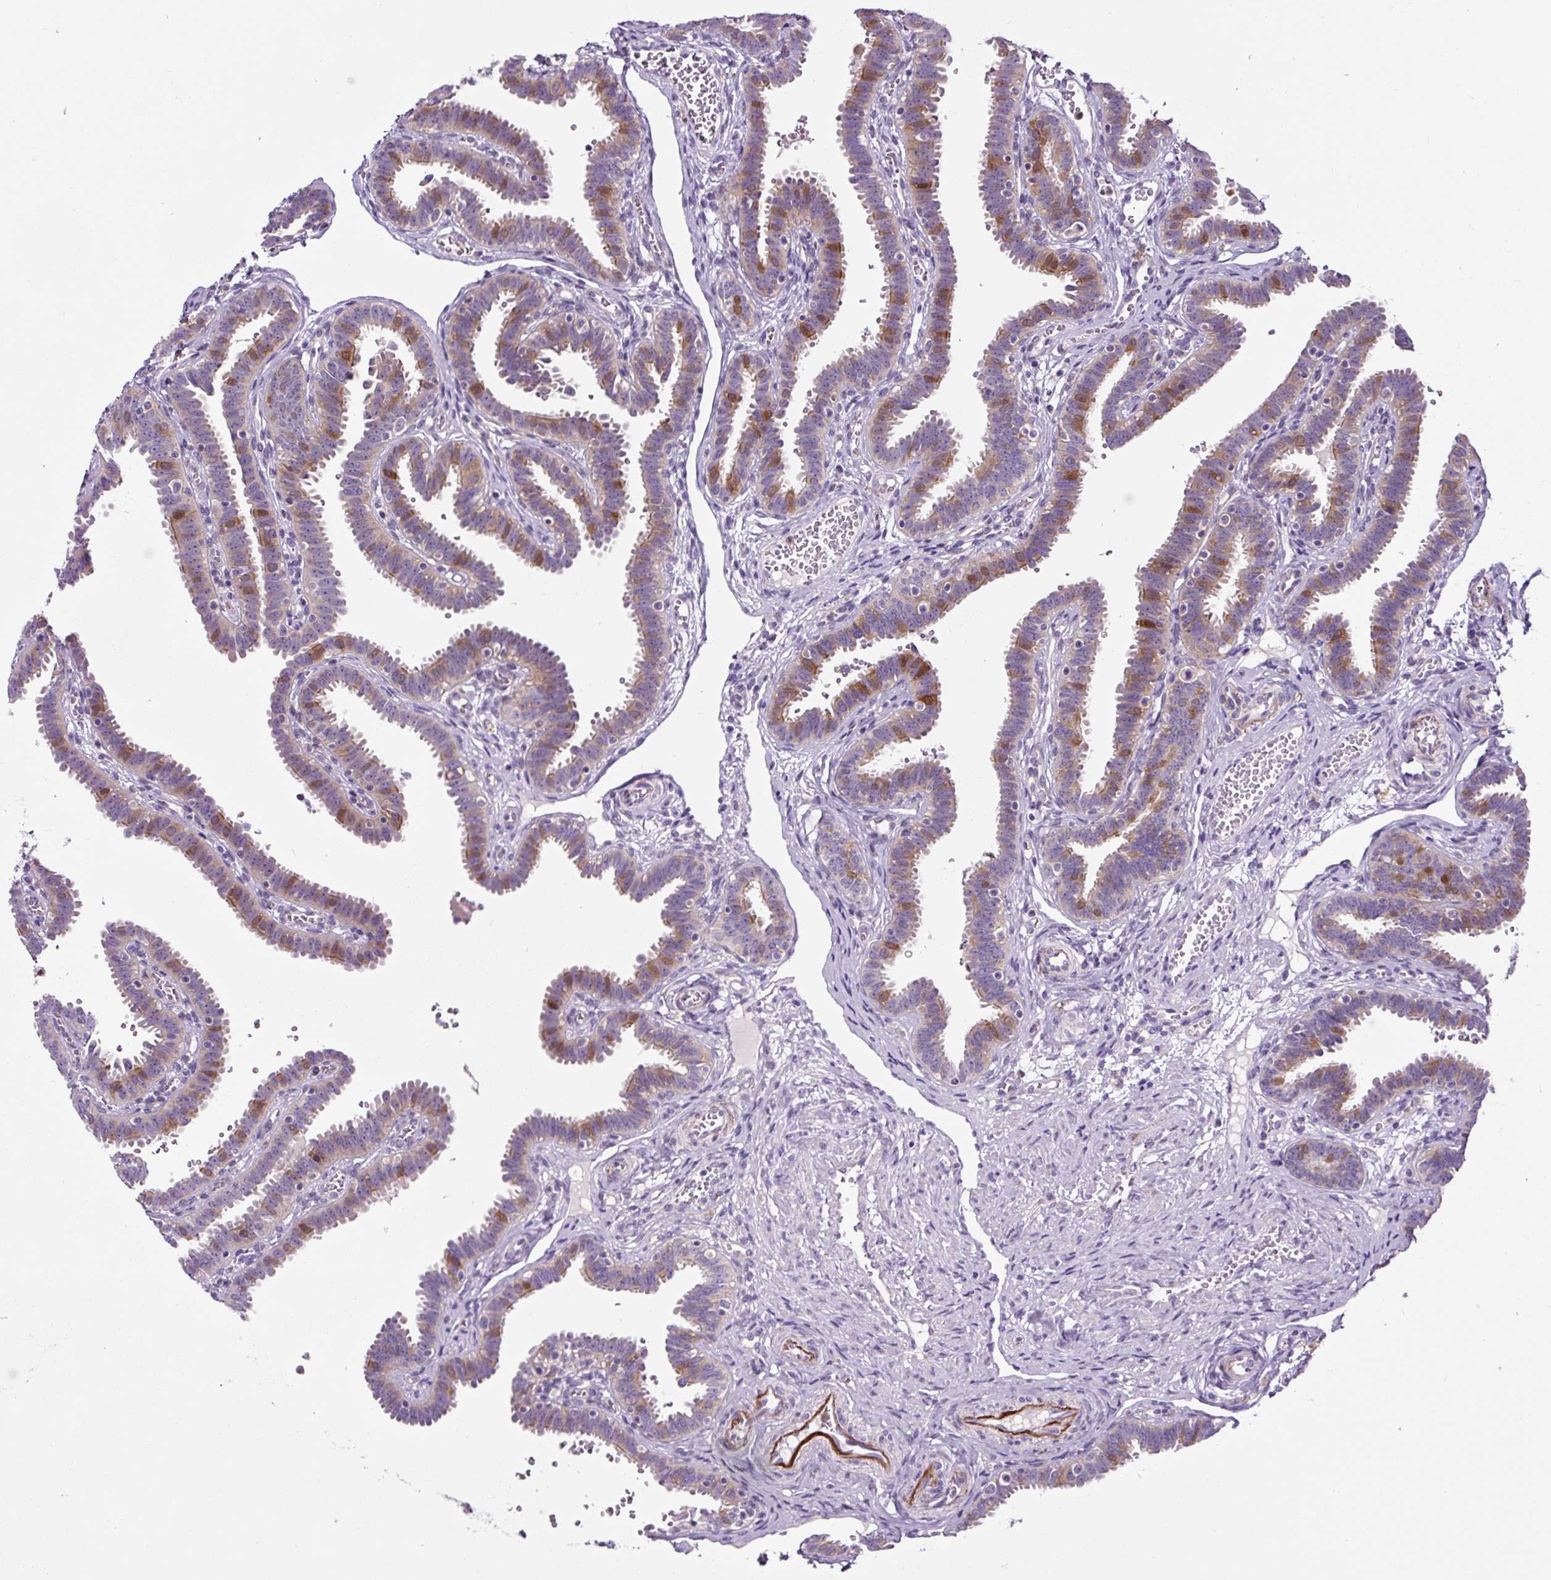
{"staining": {"intensity": "moderate", "quantity": "<25%", "location": "cytoplasmic/membranous"}, "tissue": "fallopian tube", "cell_type": "Glandular cells", "image_type": "normal", "snomed": [{"axis": "morphology", "description": "Normal tissue, NOS"}, {"axis": "topography", "description": "Fallopian tube"}], "caption": "Immunohistochemical staining of normal fallopian tube reveals <25% levels of moderate cytoplasmic/membranous protein positivity in approximately <25% of glandular cells.", "gene": "HPS4", "patient": {"sex": "female", "age": 37}}